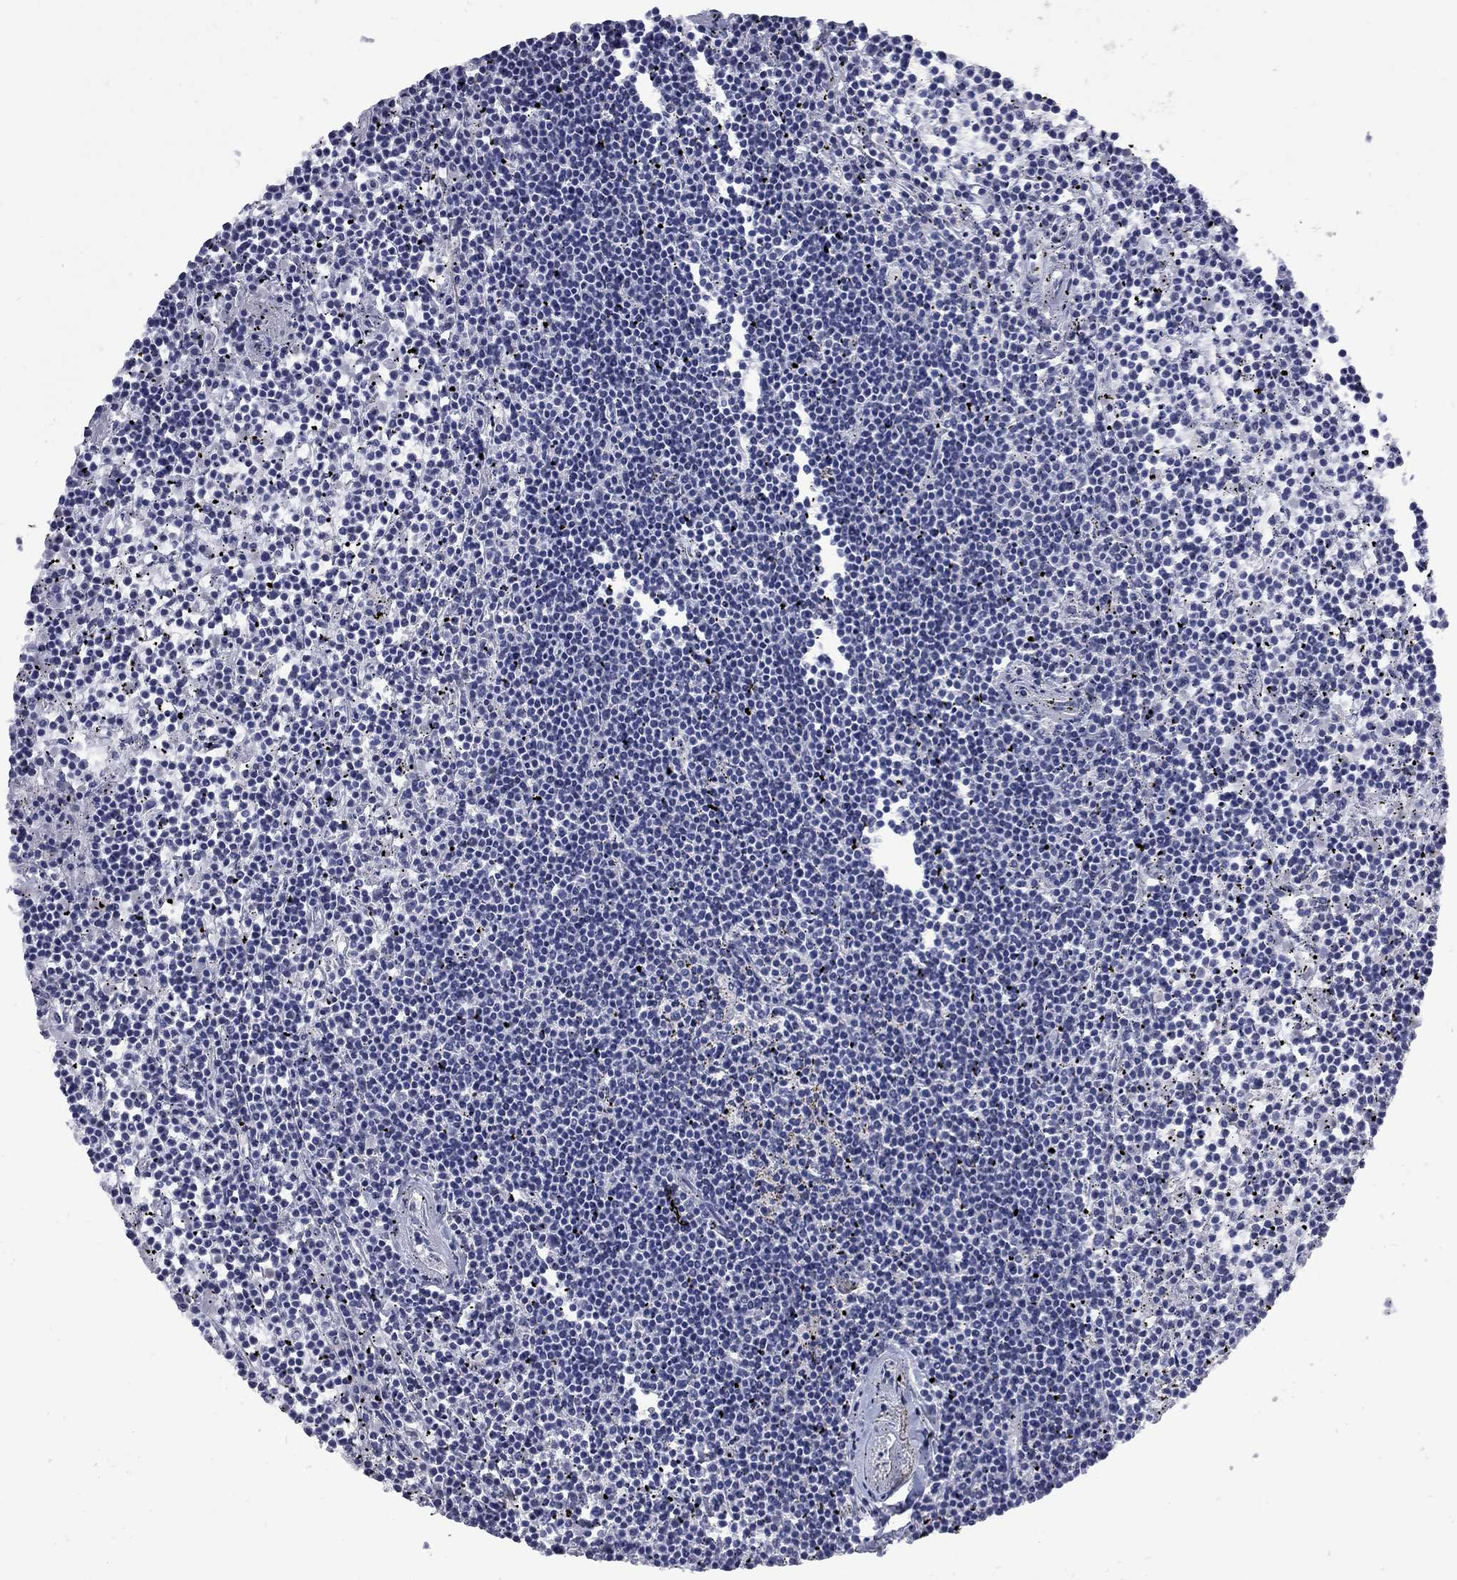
{"staining": {"intensity": "negative", "quantity": "none", "location": "none"}, "tissue": "lymphoma", "cell_type": "Tumor cells", "image_type": "cancer", "snomed": [{"axis": "morphology", "description": "Malignant lymphoma, non-Hodgkin's type, Low grade"}, {"axis": "topography", "description": "Spleen"}], "caption": "Human lymphoma stained for a protein using IHC reveals no positivity in tumor cells.", "gene": "ZNF154", "patient": {"sex": "female", "age": 19}}